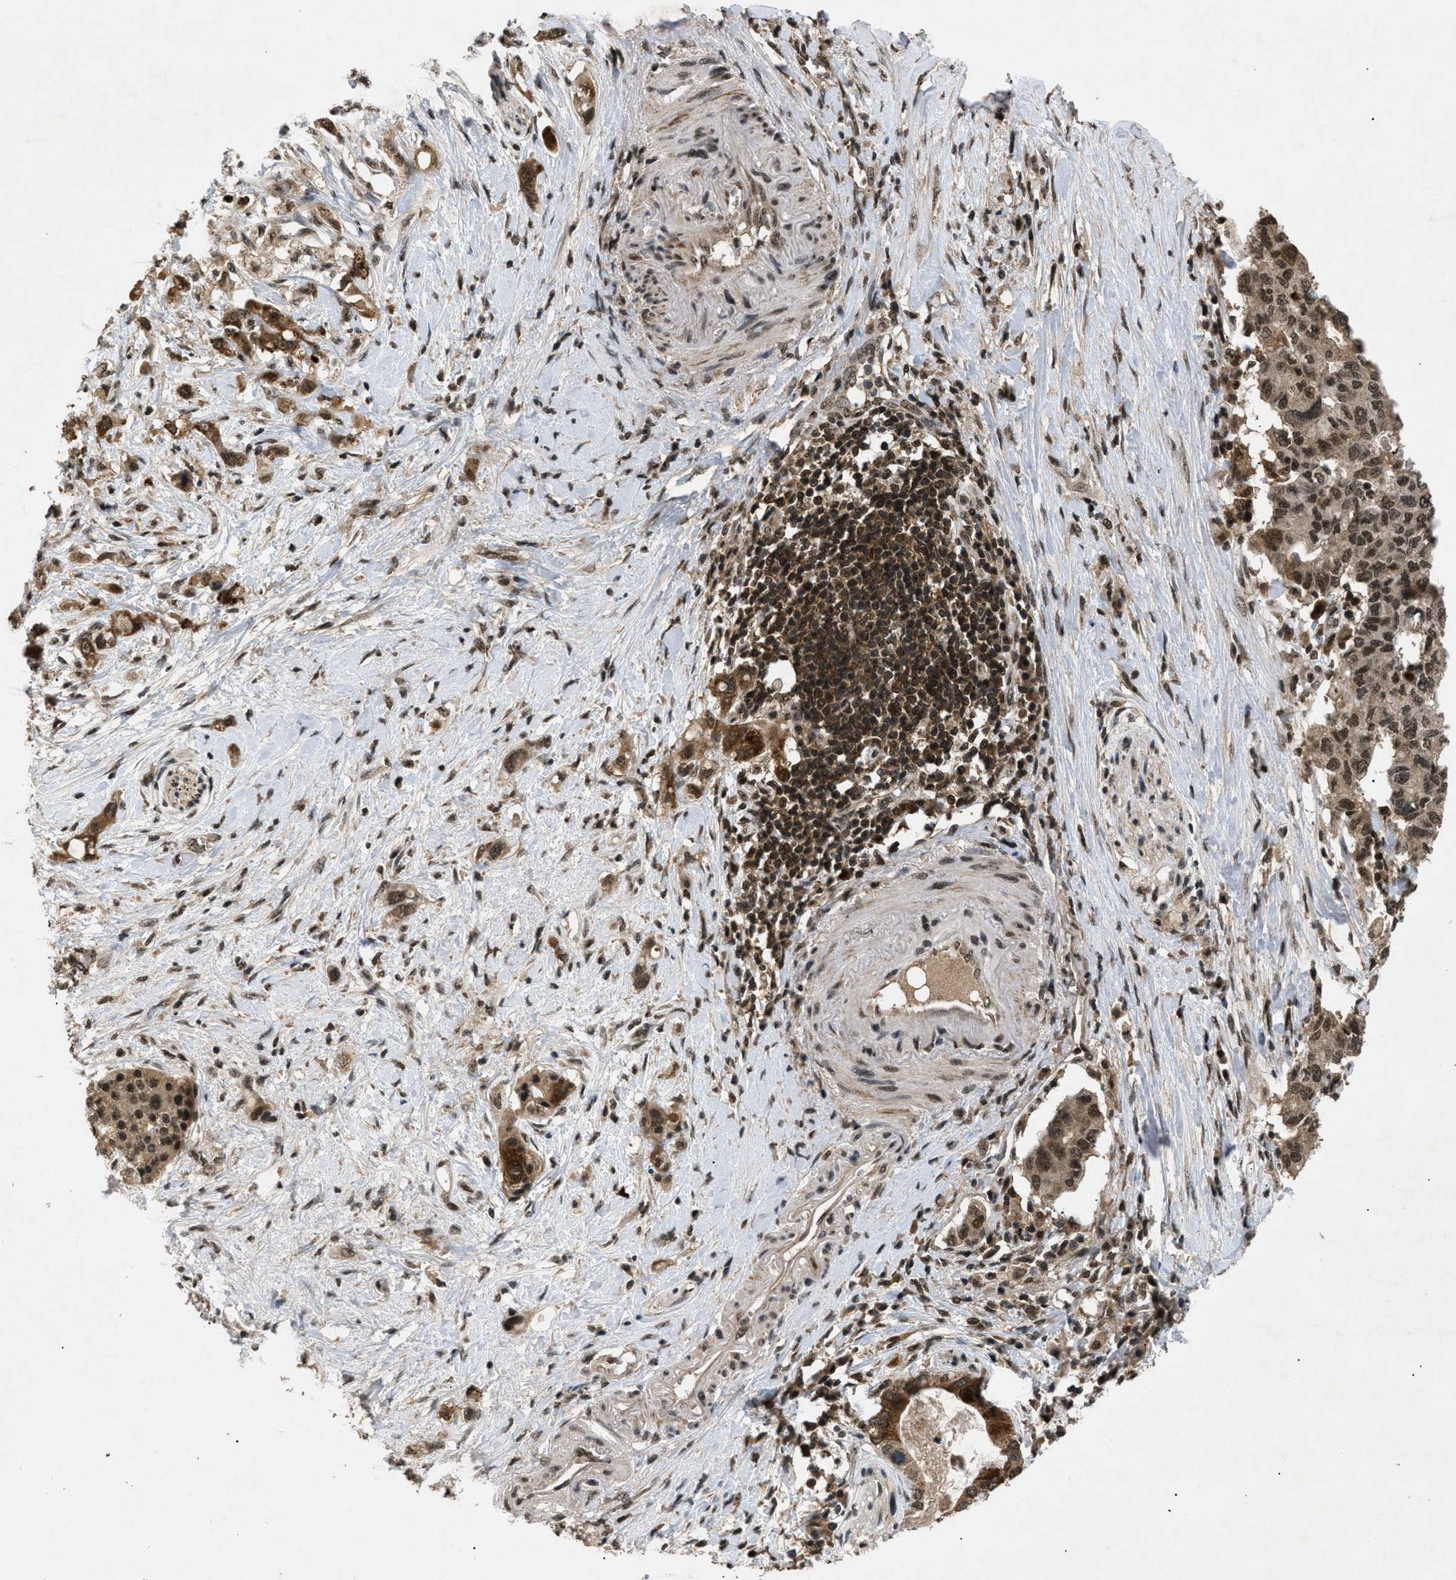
{"staining": {"intensity": "moderate", "quantity": ">75%", "location": "cytoplasmic/membranous,nuclear"}, "tissue": "pancreatic cancer", "cell_type": "Tumor cells", "image_type": "cancer", "snomed": [{"axis": "morphology", "description": "Adenocarcinoma, NOS"}, {"axis": "topography", "description": "Pancreas"}], "caption": "Protein expression by IHC demonstrates moderate cytoplasmic/membranous and nuclear expression in approximately >75% of tumor cells in pancreatic cancer (adenocarcinoma).", "gene": "RBM5", "patient": {"sex": "female", "age": 56}}